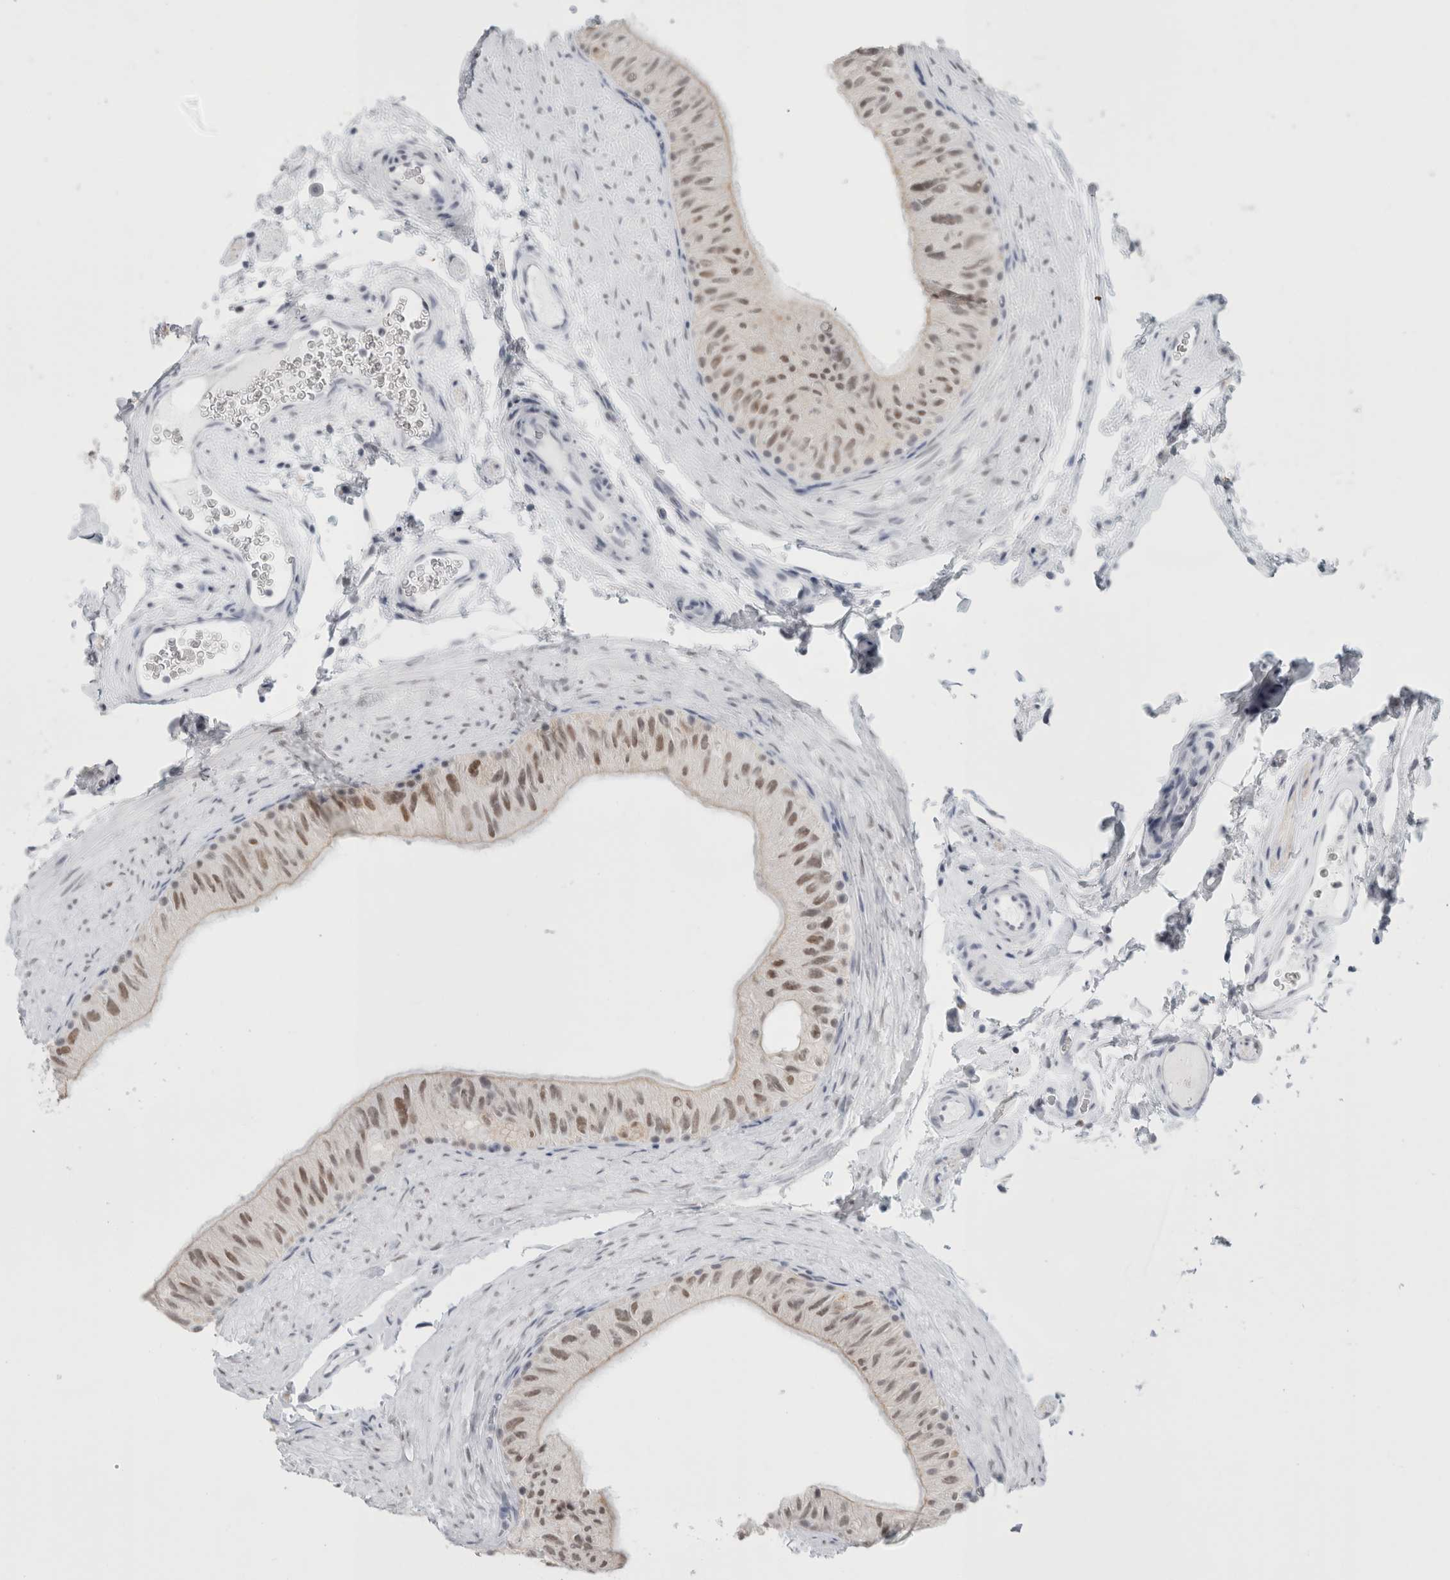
{"staining": {"intensity": "moderate", "quantity": "25%-75%", "location": "nuclear"}, "tissue": "epididymis", "cell_type": "Glandular cells", "image_type": "normal", "snomed": [{"axis": "morphology", "description": "Normal tissue, NOS"}, {"axis": "topography", "description": "Epididymis"}], "caption": "Protein analysis of normal epididymis demonstrates moderate nuclear staining in approximately 25%-75% of glandular cells. (IHC, brightfield microscopy, high magnification).", "gene": "SMARCC1", "patient": {"sex": "male", "age": 49}}